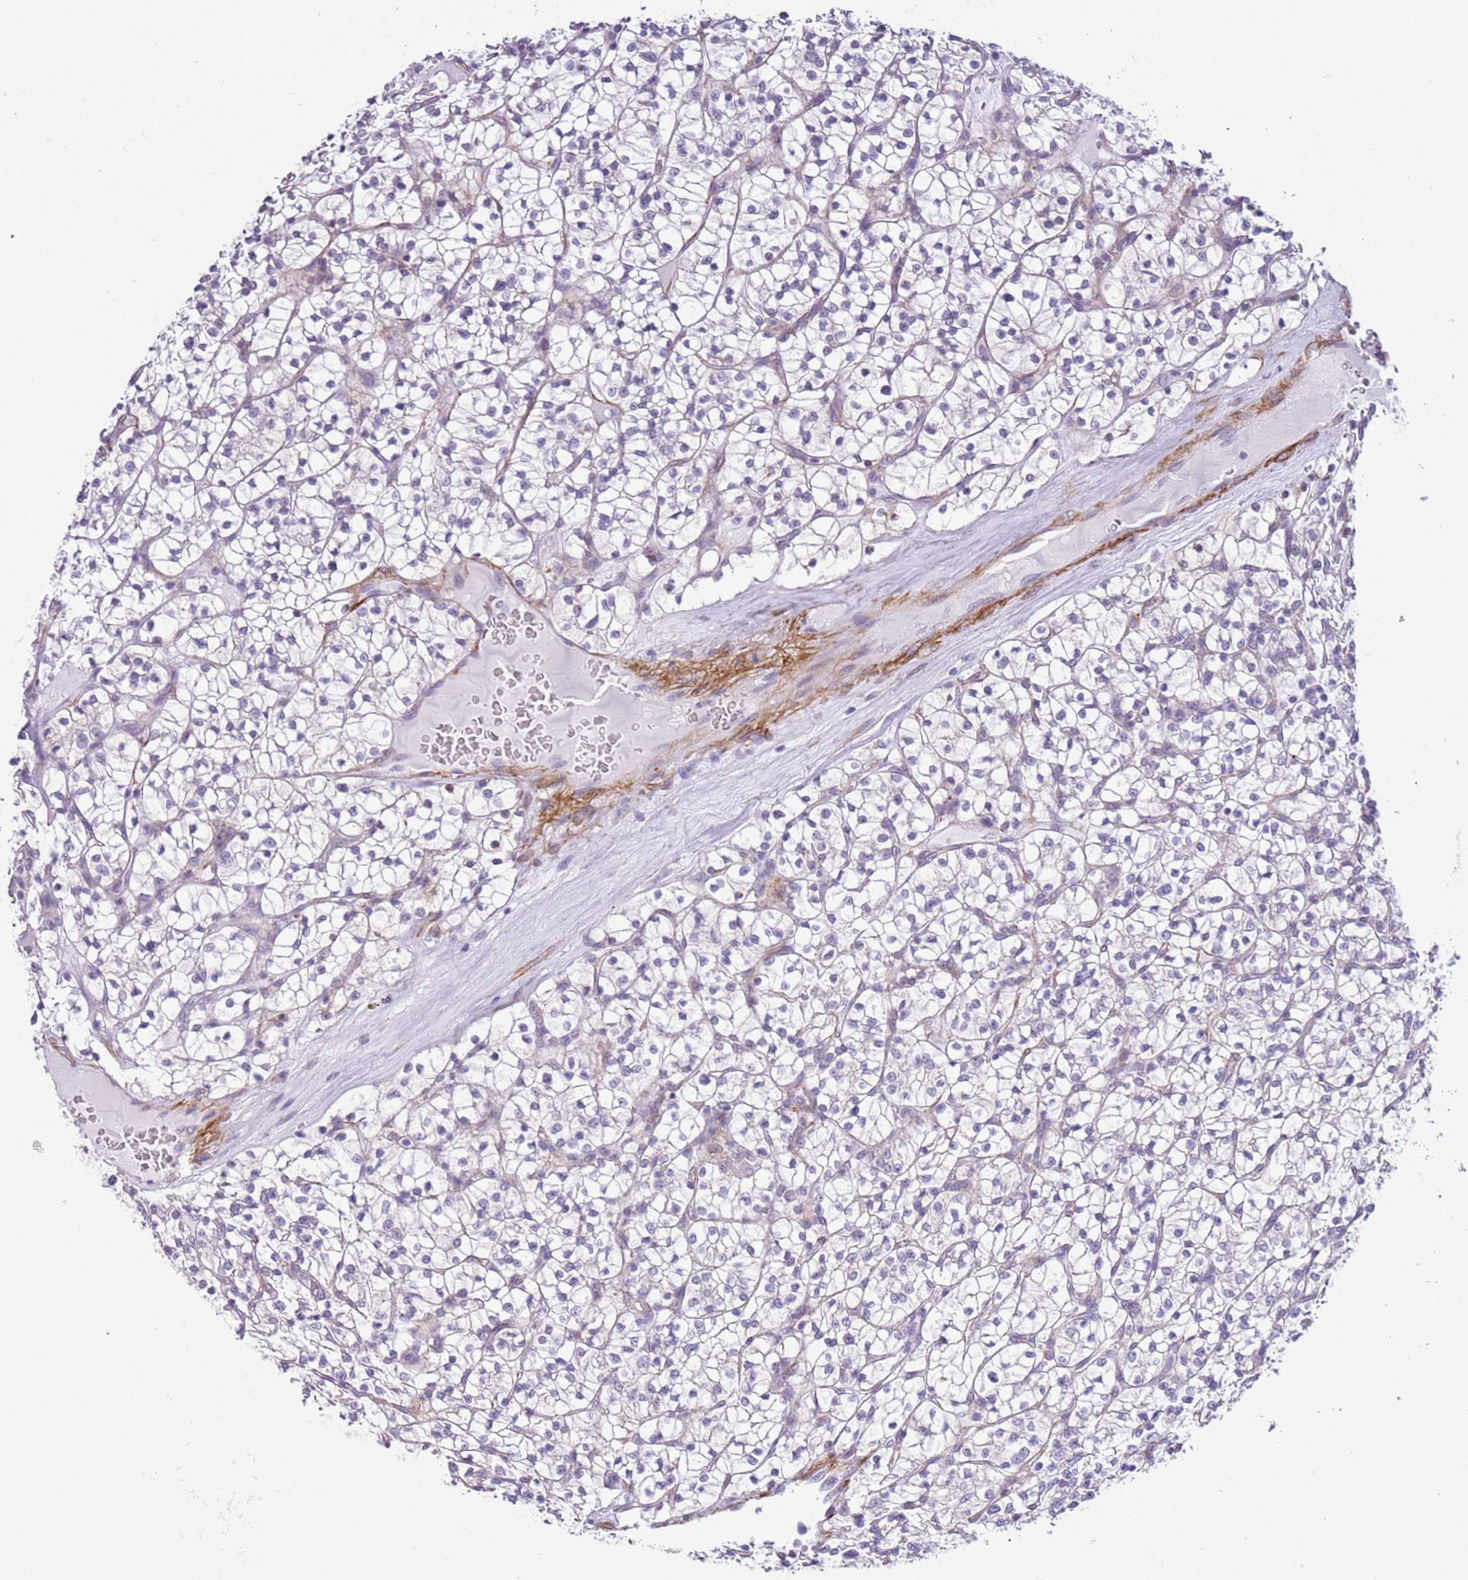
{"staining": {"intensity": "negative", "quantity": "none", "location": "none"}, "tissue": "renal cancer", "cell_type": "Tumor cells", "image_type": "cancer", "snomed": [{"axis": "morphology", "description": "Adenocarcinoma, NOS"}, {"axis": "topography", "description": "Kidney"}], "caption": "The IHC micrograph has no significant staining in tumor cells of renal cancer (adenocarcinoma) tissue.", "gene": "SMIM4", "patient": {"sex": "female", "age": 64}}